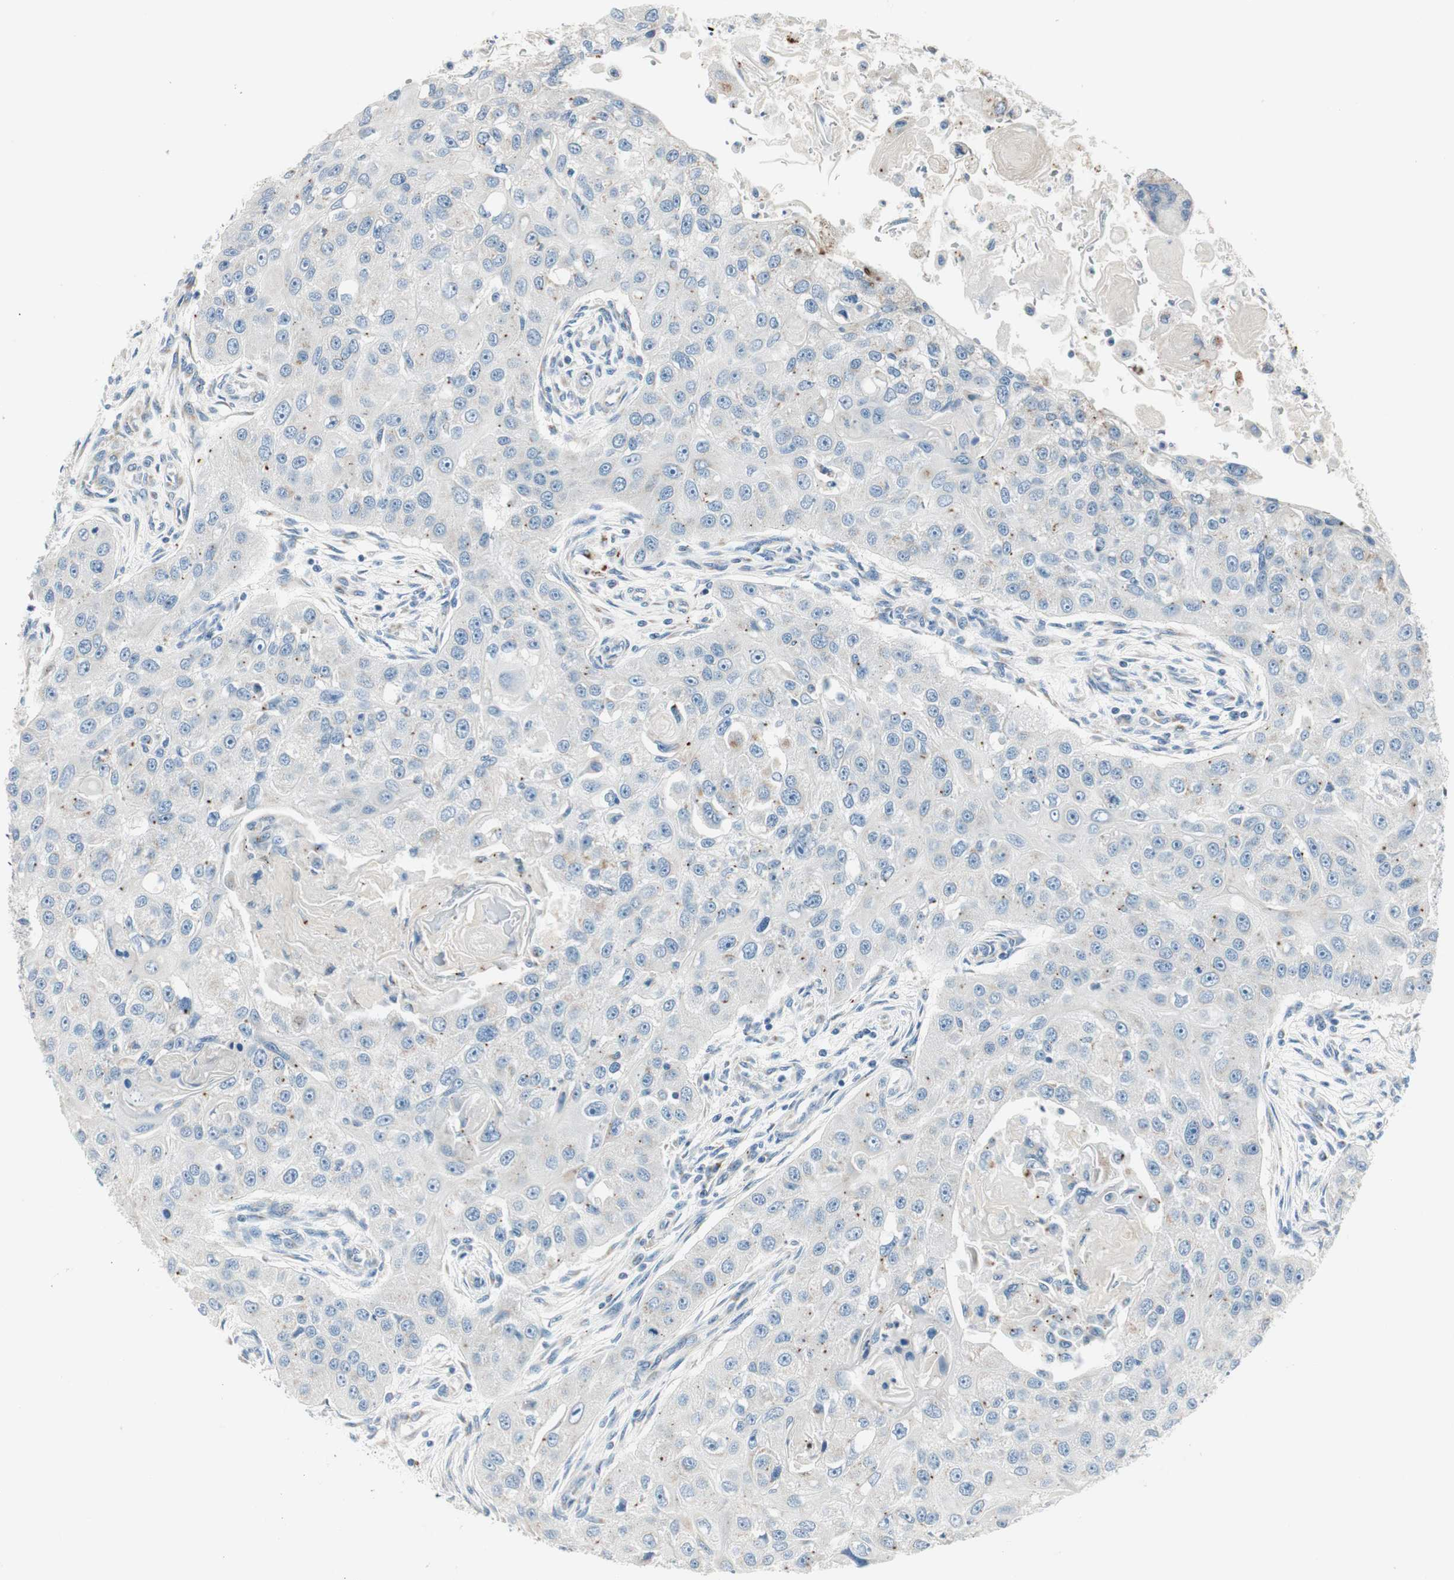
{"staining": {"intensity": "negative", "quantity": "none", "location": "none"}, "tissue": "head and neck cancer", "cell_type": "Tumor cells", "image_type": "cancer", "snomed": [{"axis": "morphology", "description": "Normal tissue, NOS"}, {"axis": "morphology", "description": "Squamous cell carcinoma, NOS"}, {"axis": "topography", "description": "Skeletal muscle"}, {"axis": "topography", "description": "Head-Neck"}], "caption": "High power microscopy micrograph of an IHC histopathology image of head and neck squamous cell carcinoma, revealing no significant staining in tumor cells.", "gene": "TMF1", "patient": {"sex": "male", "age": 51}}